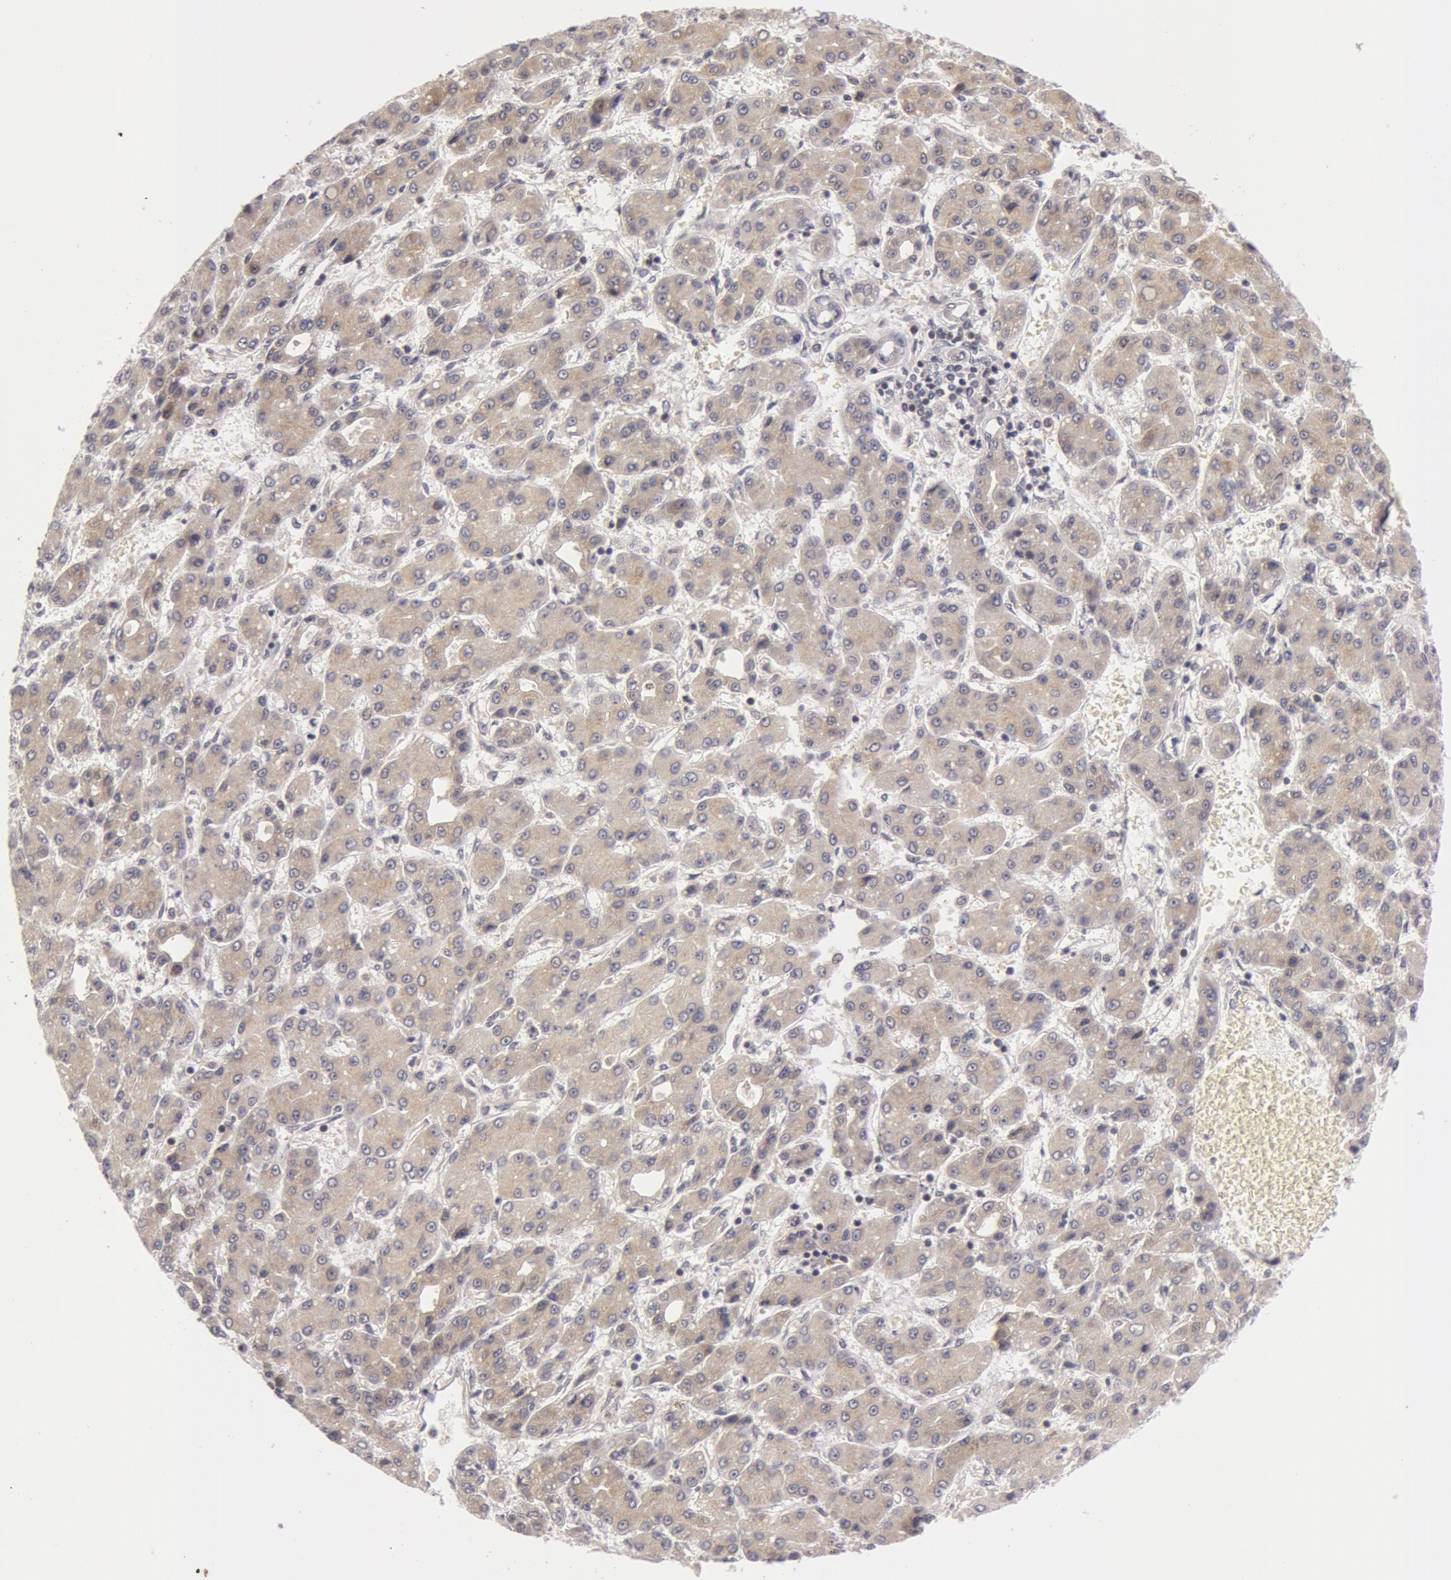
{"staining": {"intensity": "weak", "quantity": ">75%", "location": "cytoplasmic/membranous"}, "tissue": "liver cancer", "cell_type": "Tumor cells", "image_type": "cancer", "snomed": [{"axis": "morphology", "description": "Carcinoma, Hepatocellular, NOS"}, {"axis": "topography", "description": "Liver"}], "caption": "A micrograph showing weak cytoplasmic/membranous positivity in approximately >75% of tumor cells in liver cancer (hepatocellular carcinoma), as visualized by brown immunohistochemical staining.", "gene": "SYTL4", "patient": {"sex": "male", "age": 69}}